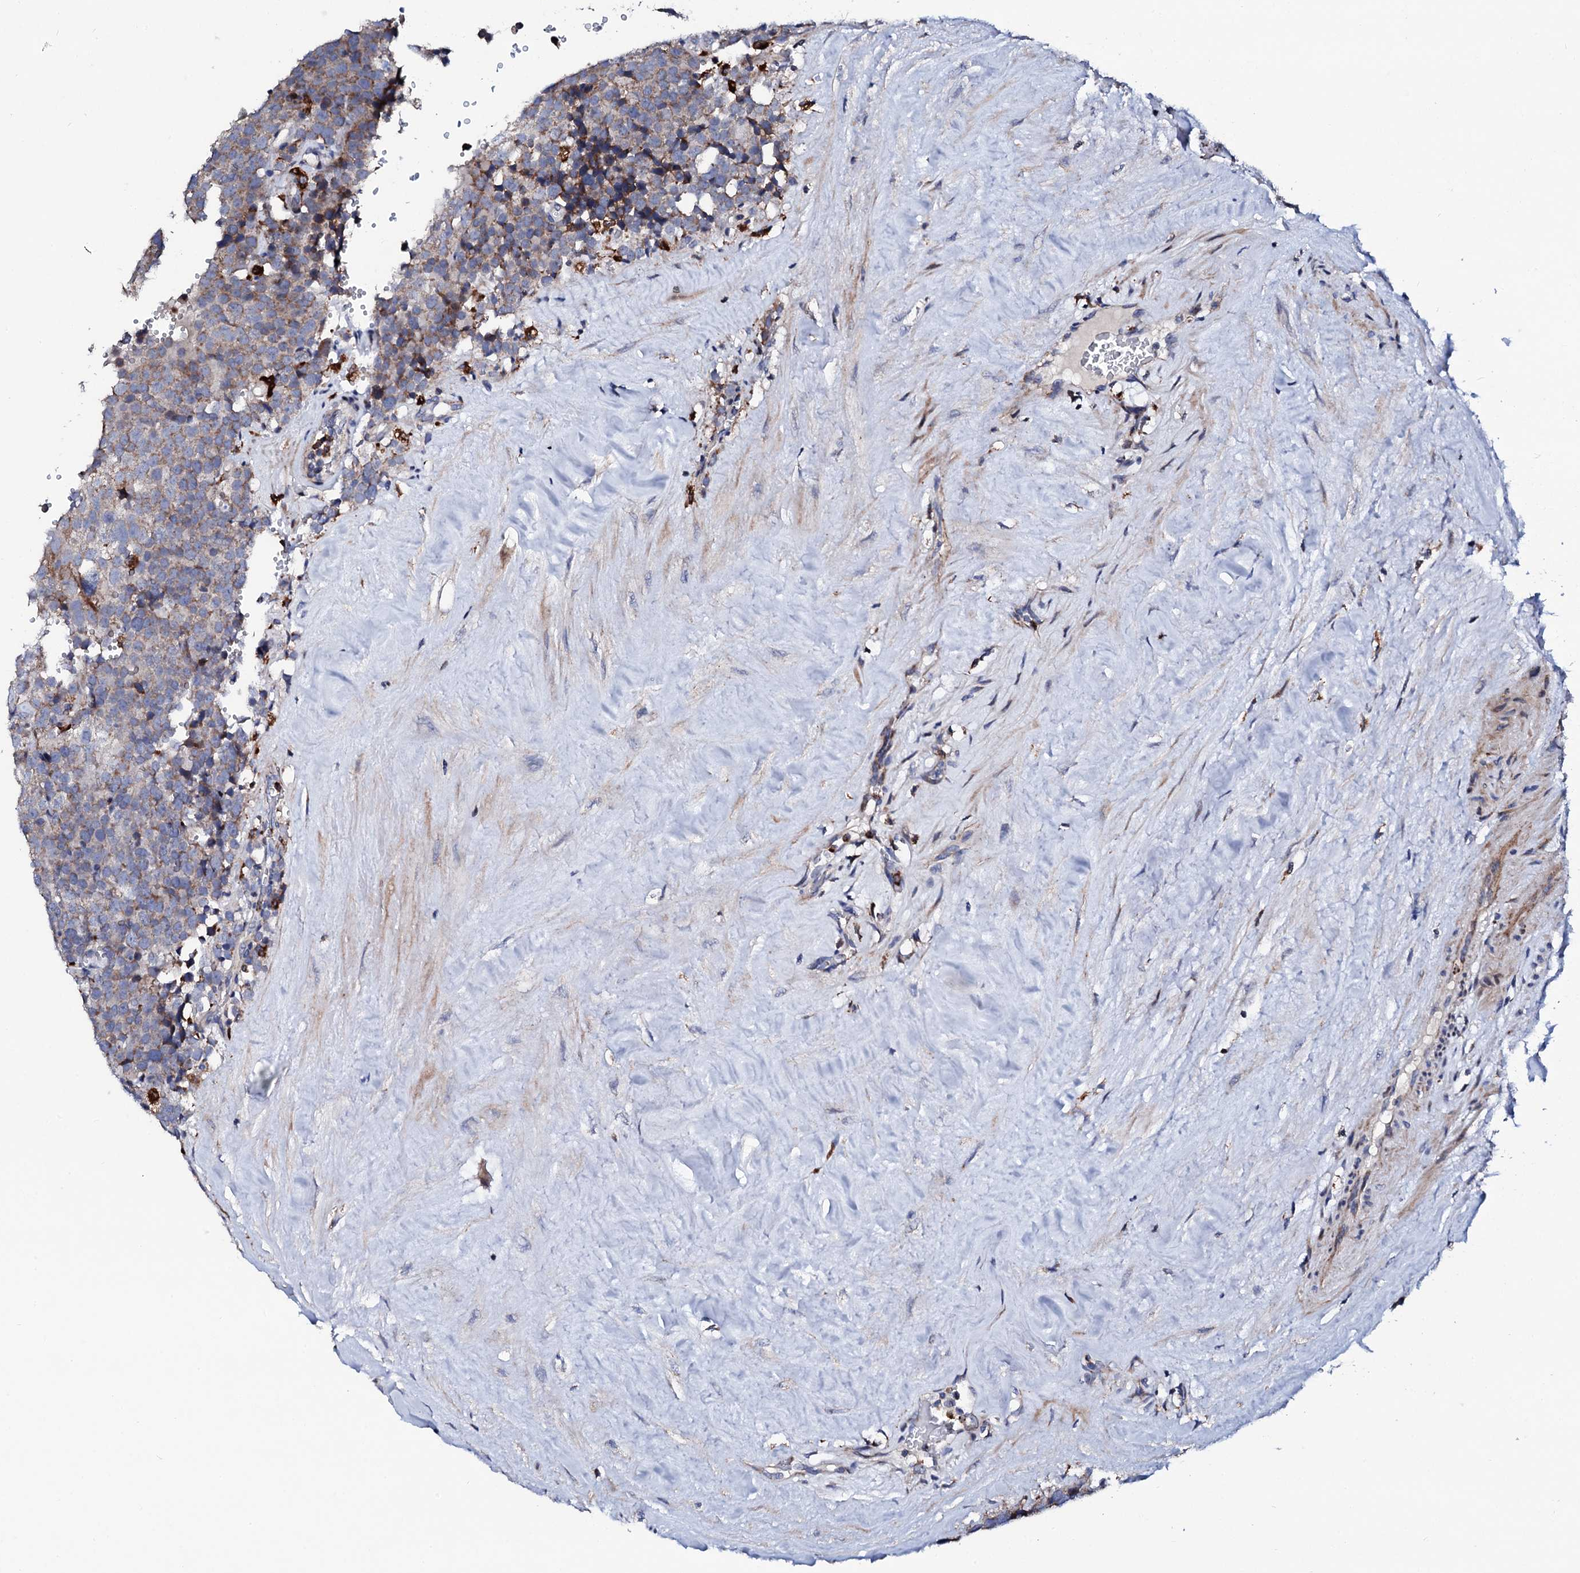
{"staining": {"intensity": "weak", "quantity": "25%-75%", "location": "cytoplasmic/membranous"}, "tissue": "testis cancer", "cell_type": "Tumor cells", "image_type": "cancer", "snomed": [{"axis": "morphology", "description": "Seminoma, NOS"}, {"axis": "topography", "description": "Testis"}], "caption": "Brown immunohistochemical staining in testis seminoma exhibits weak cytoplasmic/membranous positivity in approximately 25%-75% of tumor cells. (Brightfield microscopy of DAB IHC at high magnification).", "gene": "TCIRG1", "patient": {"sex": "male", "age": 71}}